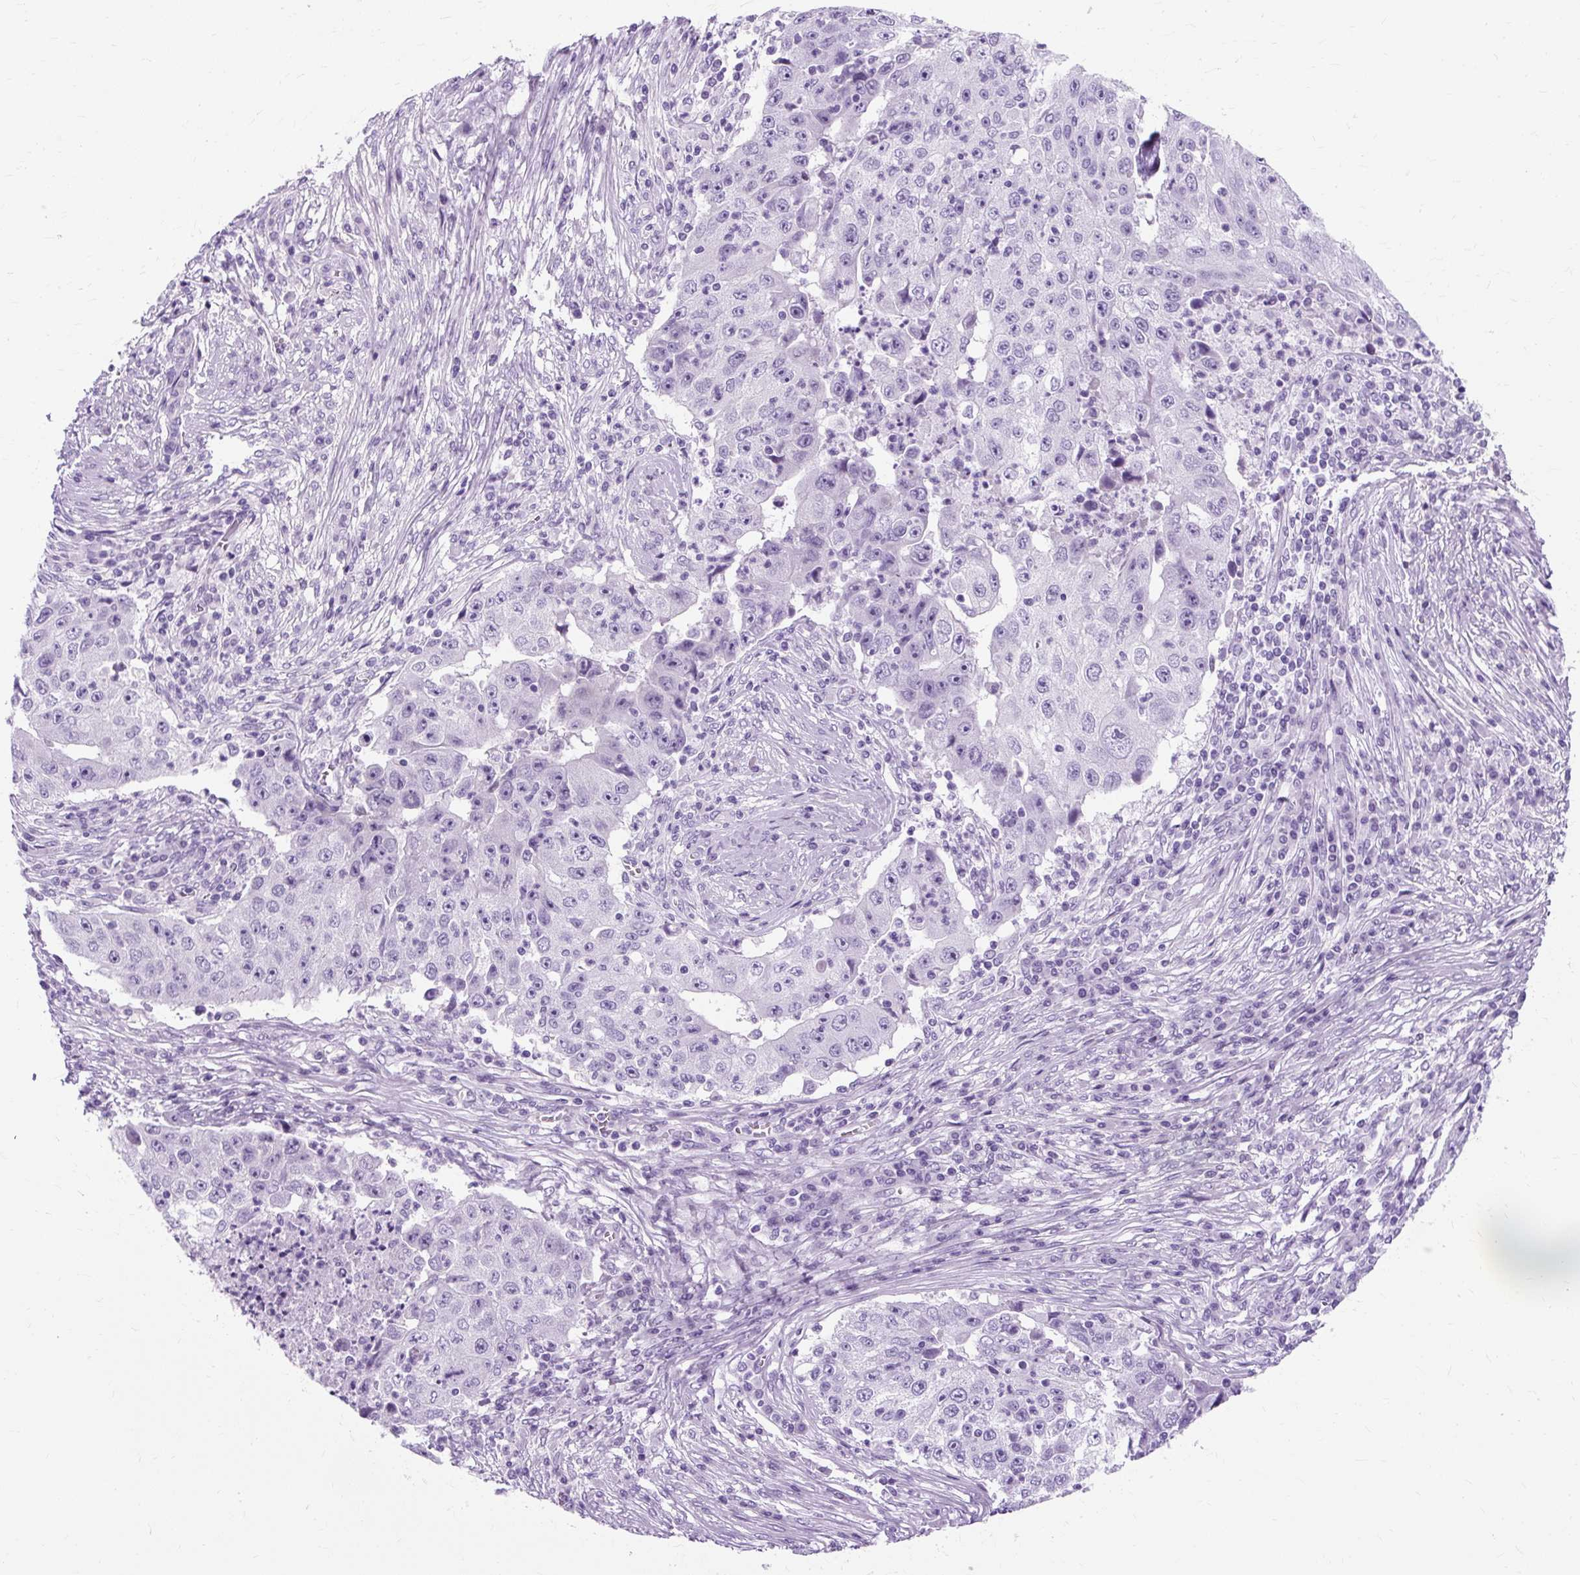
{"staining": {"intensity": "negative", "quantity": "none", "location": "none"}, "tissue": "lung cancer", "cell_type": "Tumor cells", "image_type": "cancer", "snomed": [{"axis": "morphology", "description": "Squamous cell carcinoma, NOS"}, {"axis": "topography", "description": "Lung"}], "caption": "Immunohistochemistry (IHC) of squamous cell carcinoma (lung) displays no staining in tumor cells.", "gene": "TMEM89", "patient": {"sex": "male", "age": 64}}